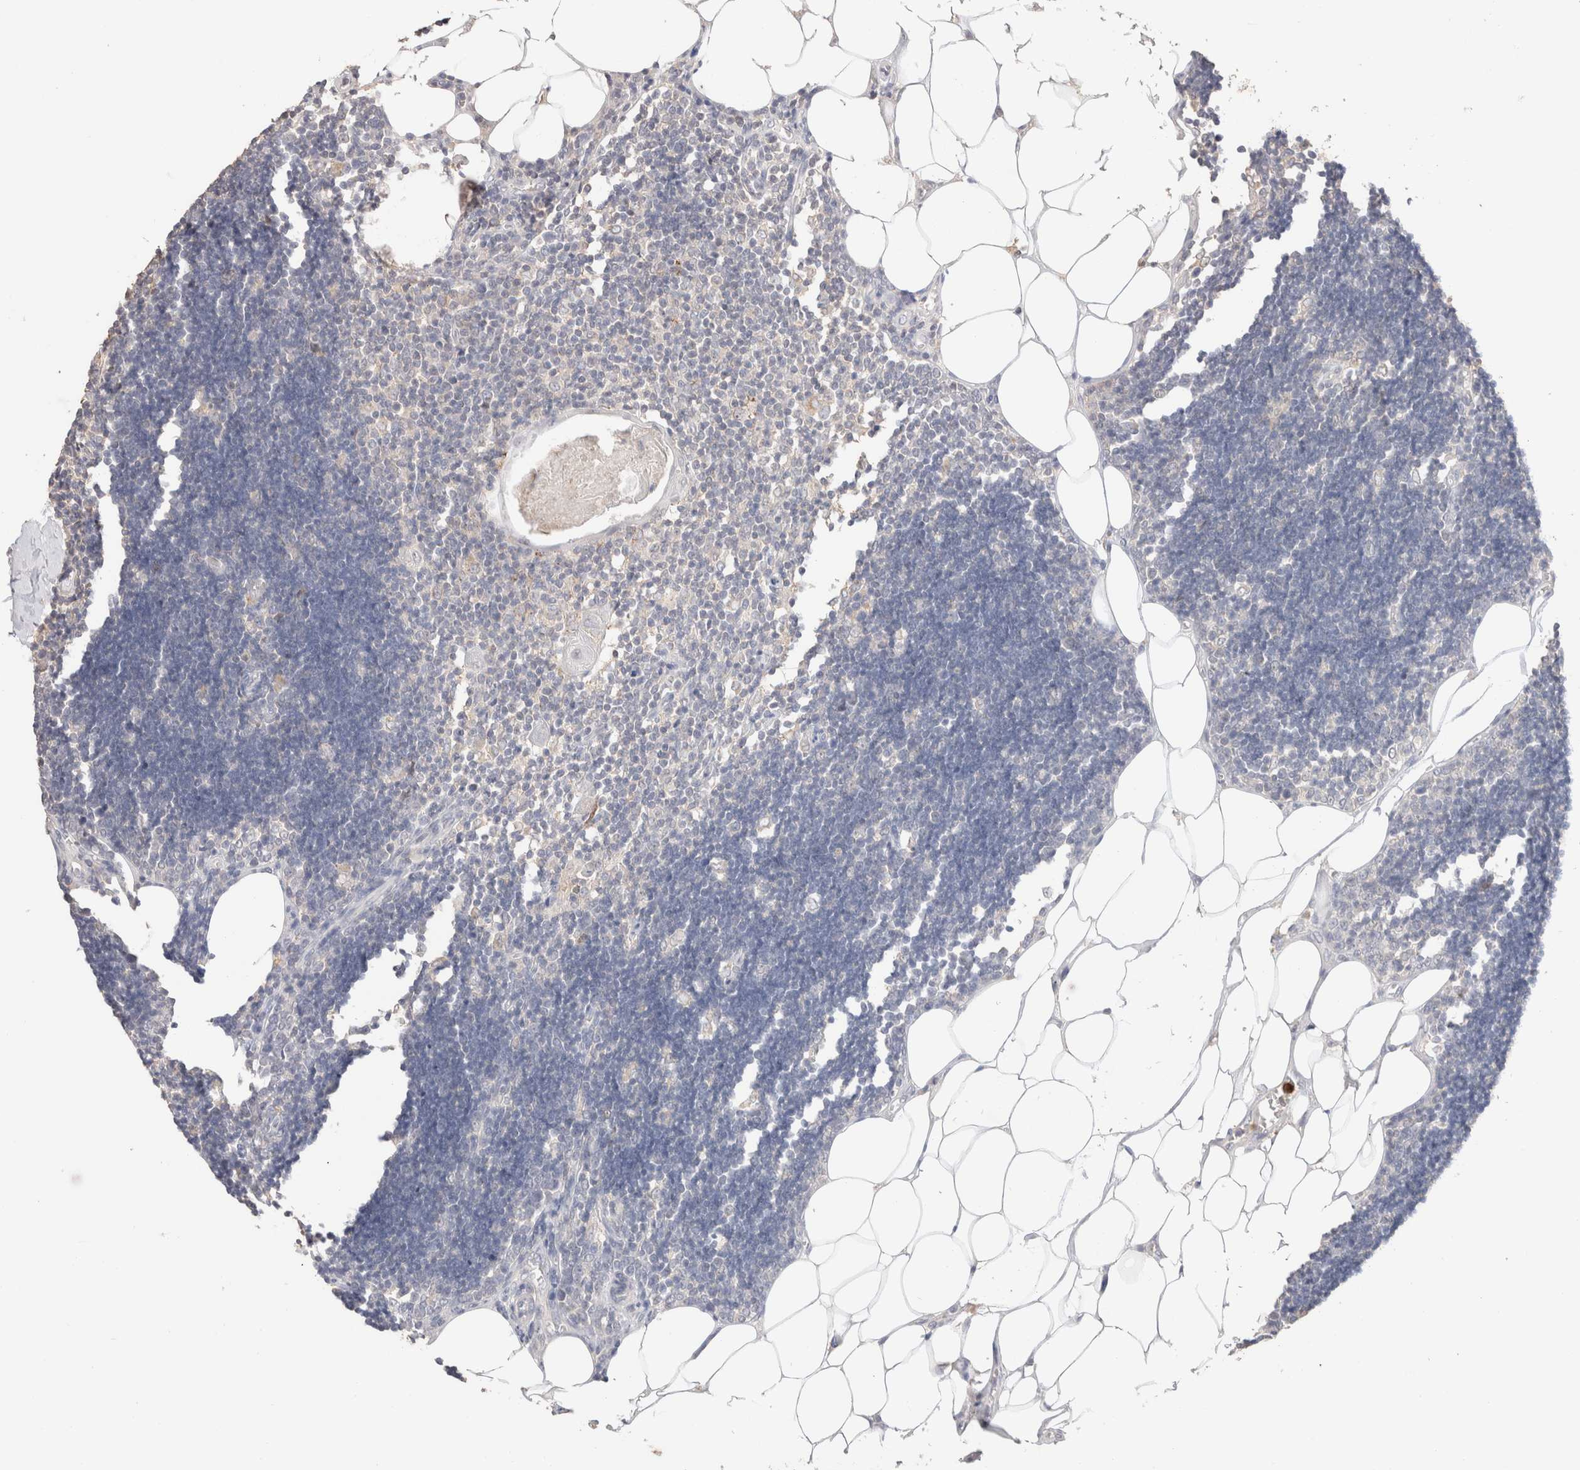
{"staining": {"intensity": "negative", "quantity": "none", "location": "none"}, "tissue": "lymph node", "cell_type": "Germinal center cells", "image_type": "normal", "snomed": [{"axis": "morphology", "description": "Normal tissue, NOS"}, {"axis": "topography", "description": "Lymph node"}], "caption": "Human lymph node stained for a protein using immunohistochemistry (IHC) demonstrates no staining in germinal center cells.", "gene": "TRIM41", "patient": {"sex": "male", "age": 33}}